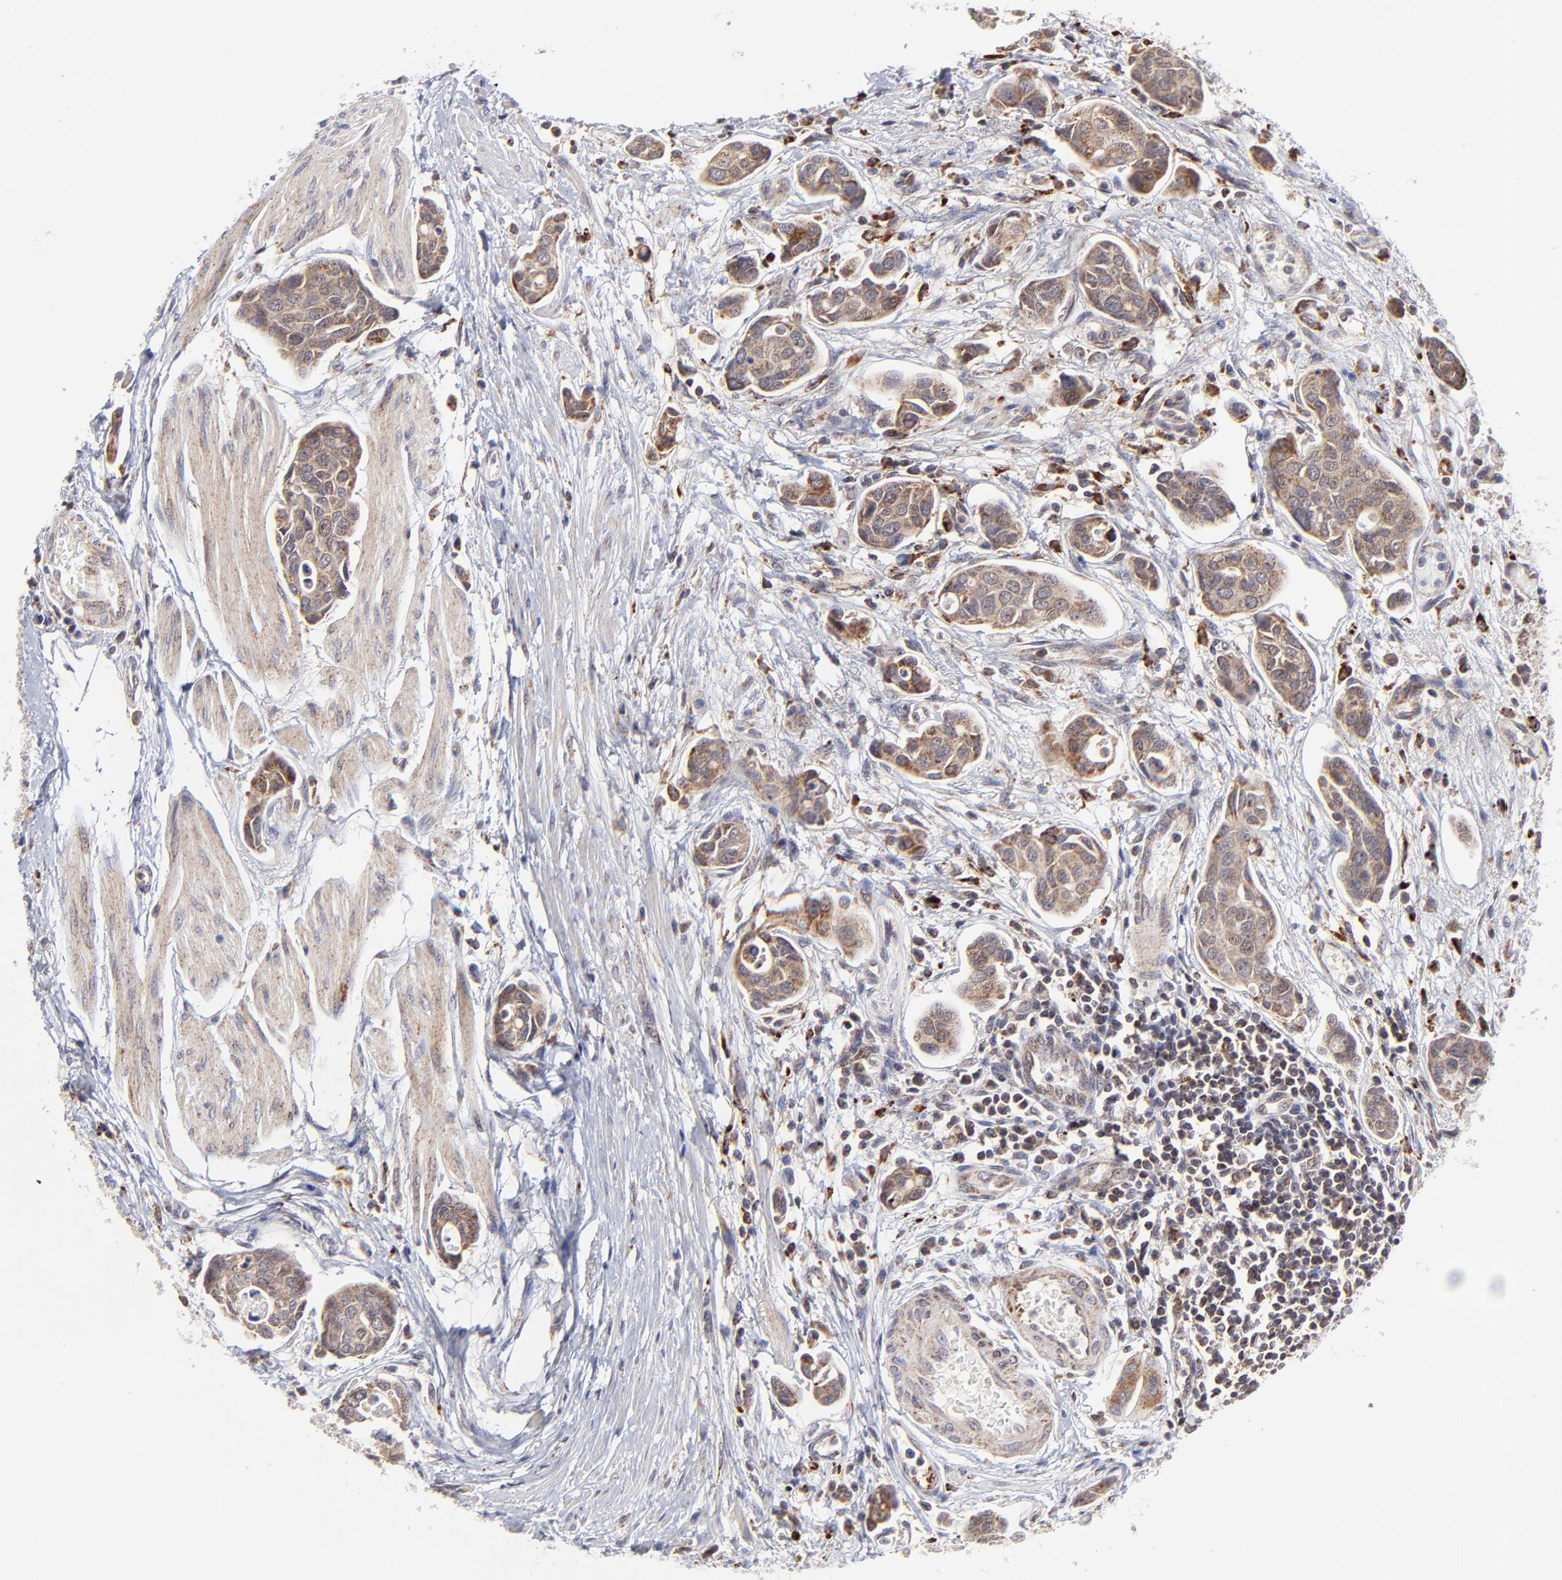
{"staining": {"intensity": "weak", "quantity": ">75%", "location": "cytoplasmic/membranous"}, "tissue": "urothelial cancer", "cell_type": "Tumor cells", "image_type": "cancer", "snomed": [{"axis": "morphology", "description": "Urothelial carcinoma, High grade"}, {"axis": "topography", "description": "Urinary bladder"}], "caption": "High-grade urothelial carcinoma stained with IHC exhibits weak cytoplasmic/membranous staining in approximately >75% of tumor cells. The staining was performed using DAB (3,3'-diaminobenzidine), with brown indicating positive protein expression. Nuclei are stained blue with hematoxylin.", "gene": "MAP2K7", "patient": {"sex": "male", "age": 78}}